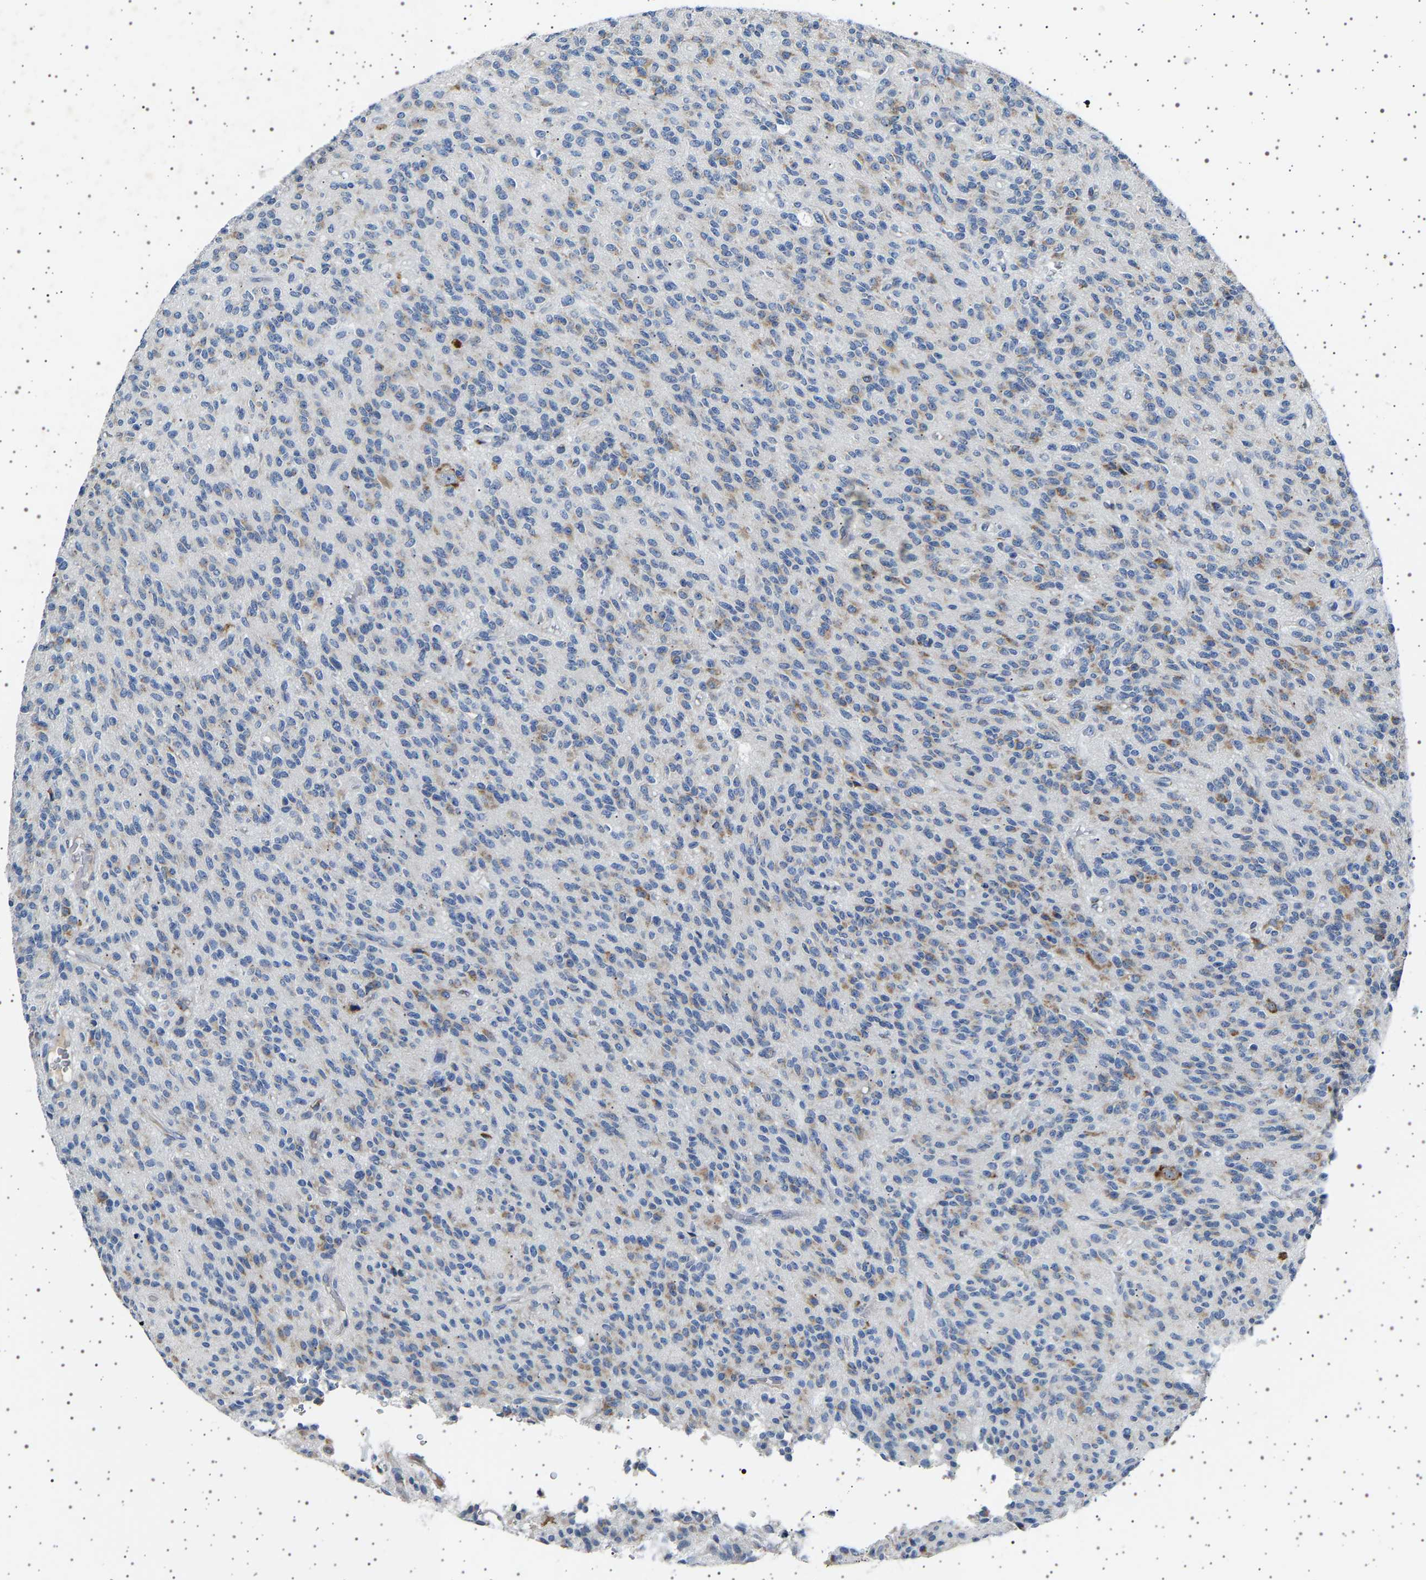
{"staining": {"intensity": "moderate", "quantity": "<25%", "location": "cytoplasmic/membranous"}, "tissue": "glioma", "cell_type": "Tumor cells", "image_type": "cancer", "snomed": [{"axis": "morphology", "description": "Glioma, malignant, High grade"}, {"axis": "topography", "description": "Brain"}], "caption": "Human glioma stained with a brown dye exhibits moderate cytoplasmic/membranous positive positivity in about <25% of tumor cells.", "gene": "FTCD", "patient": {"sex": "male", "age": 34}}